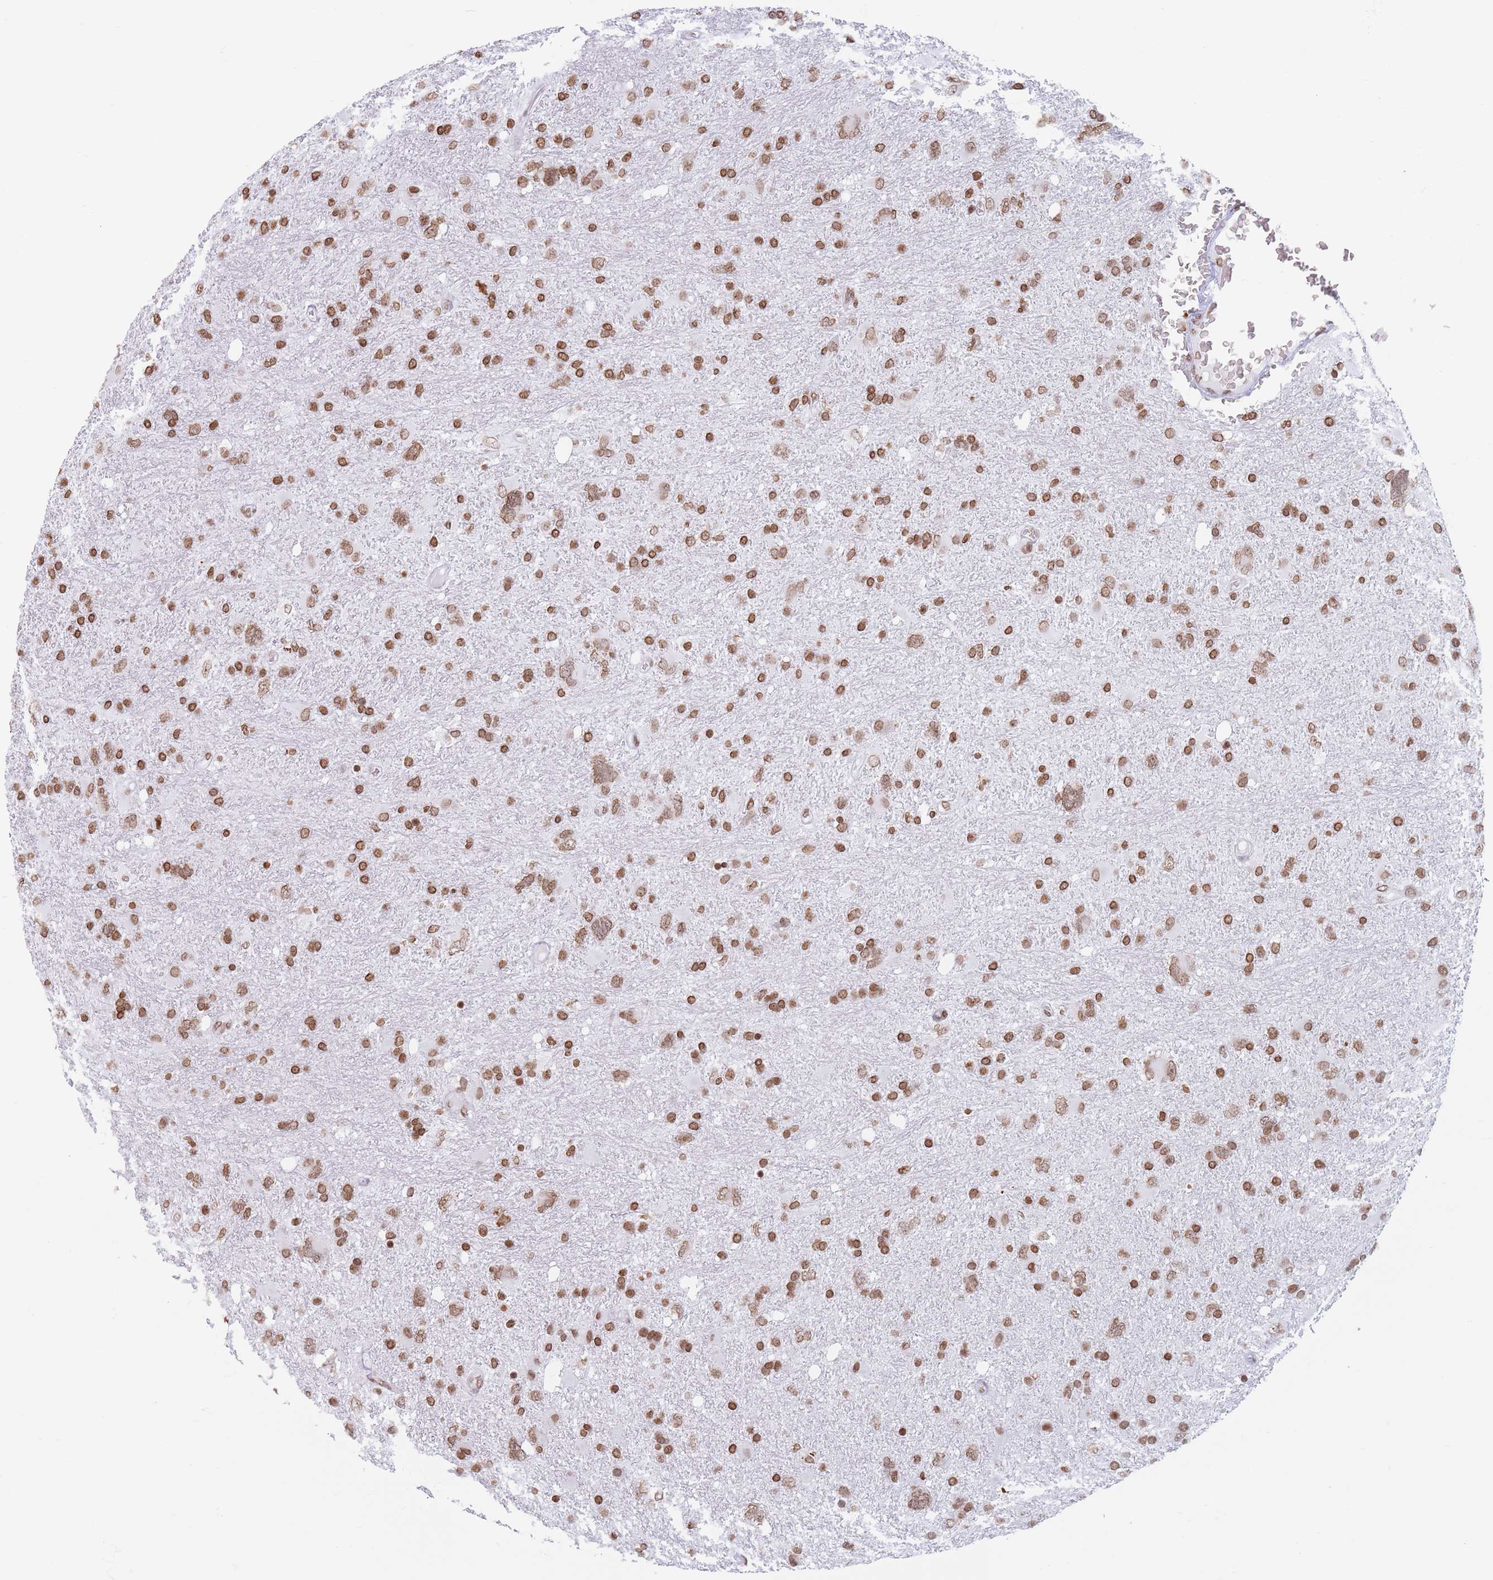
{"staining": {"intensity": "moderate", "quantity": ">75%", "location": "nuclear"}, "tissue": "glioma", "cell_type": "Tumor cells", "image_type": "cancer", "snomed": [{"axis": "morphology", "description": "Glioma, malignant, High grade"}, {"axis": "topography", "description": "Brain"}], "caption": "A histopathology image showing moderate nuclear staining in about >75% of tumor cells in glioma, as visualized by brown immunohistochemical staining.", "gene": "RYK", "patient": {"sex": "male", "age": 61}}